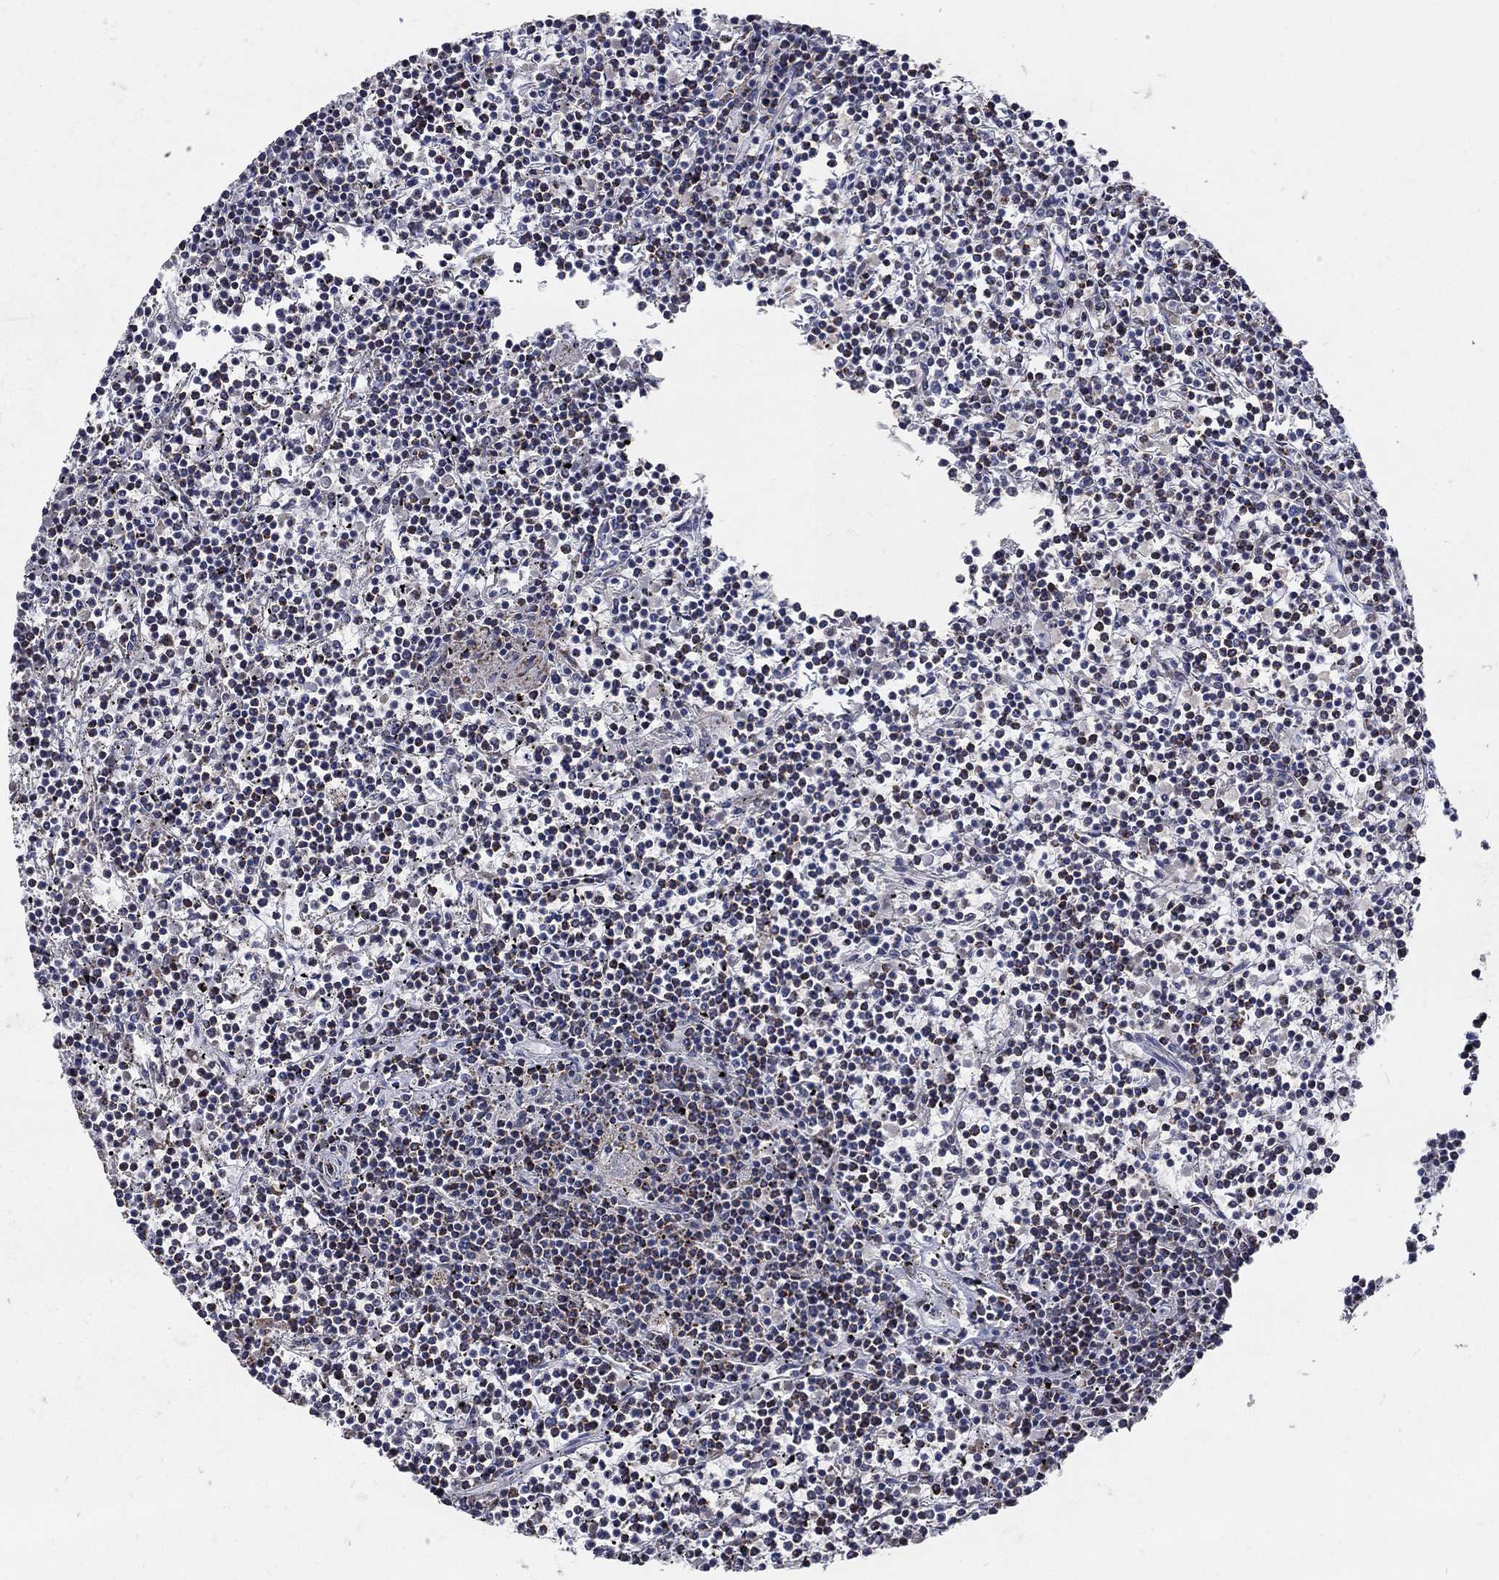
{"staining": {"intensity": "negative", "quantity": "none", "location": "none"}, "tissue": "lymphoma", "cell_type": "Tumor cells", "image_type": "cancer", "snomed": [{"axis": "morphology", "description": "Malignant lymphoma, non-Hodgkin's type, Low grade"}, {"axis": "topography", "description": "Spleen"}], "caption": "High magnification brightfield microscopy of low-grade malignant lymphoma, non-Hodgkin's type stained with DAB (3,3'-diaminobenzidine) (brown) and counterstained with hematoxylin (blue): tumor cells show no significant positivity. The staining was performed using DAB to visualize the protein expression in brown, while the nuclei were stained in blue with hematoxylin (Magnification: 20x).", "gene": "HMX2", "patient": {"sex": "female", "age": 19}}